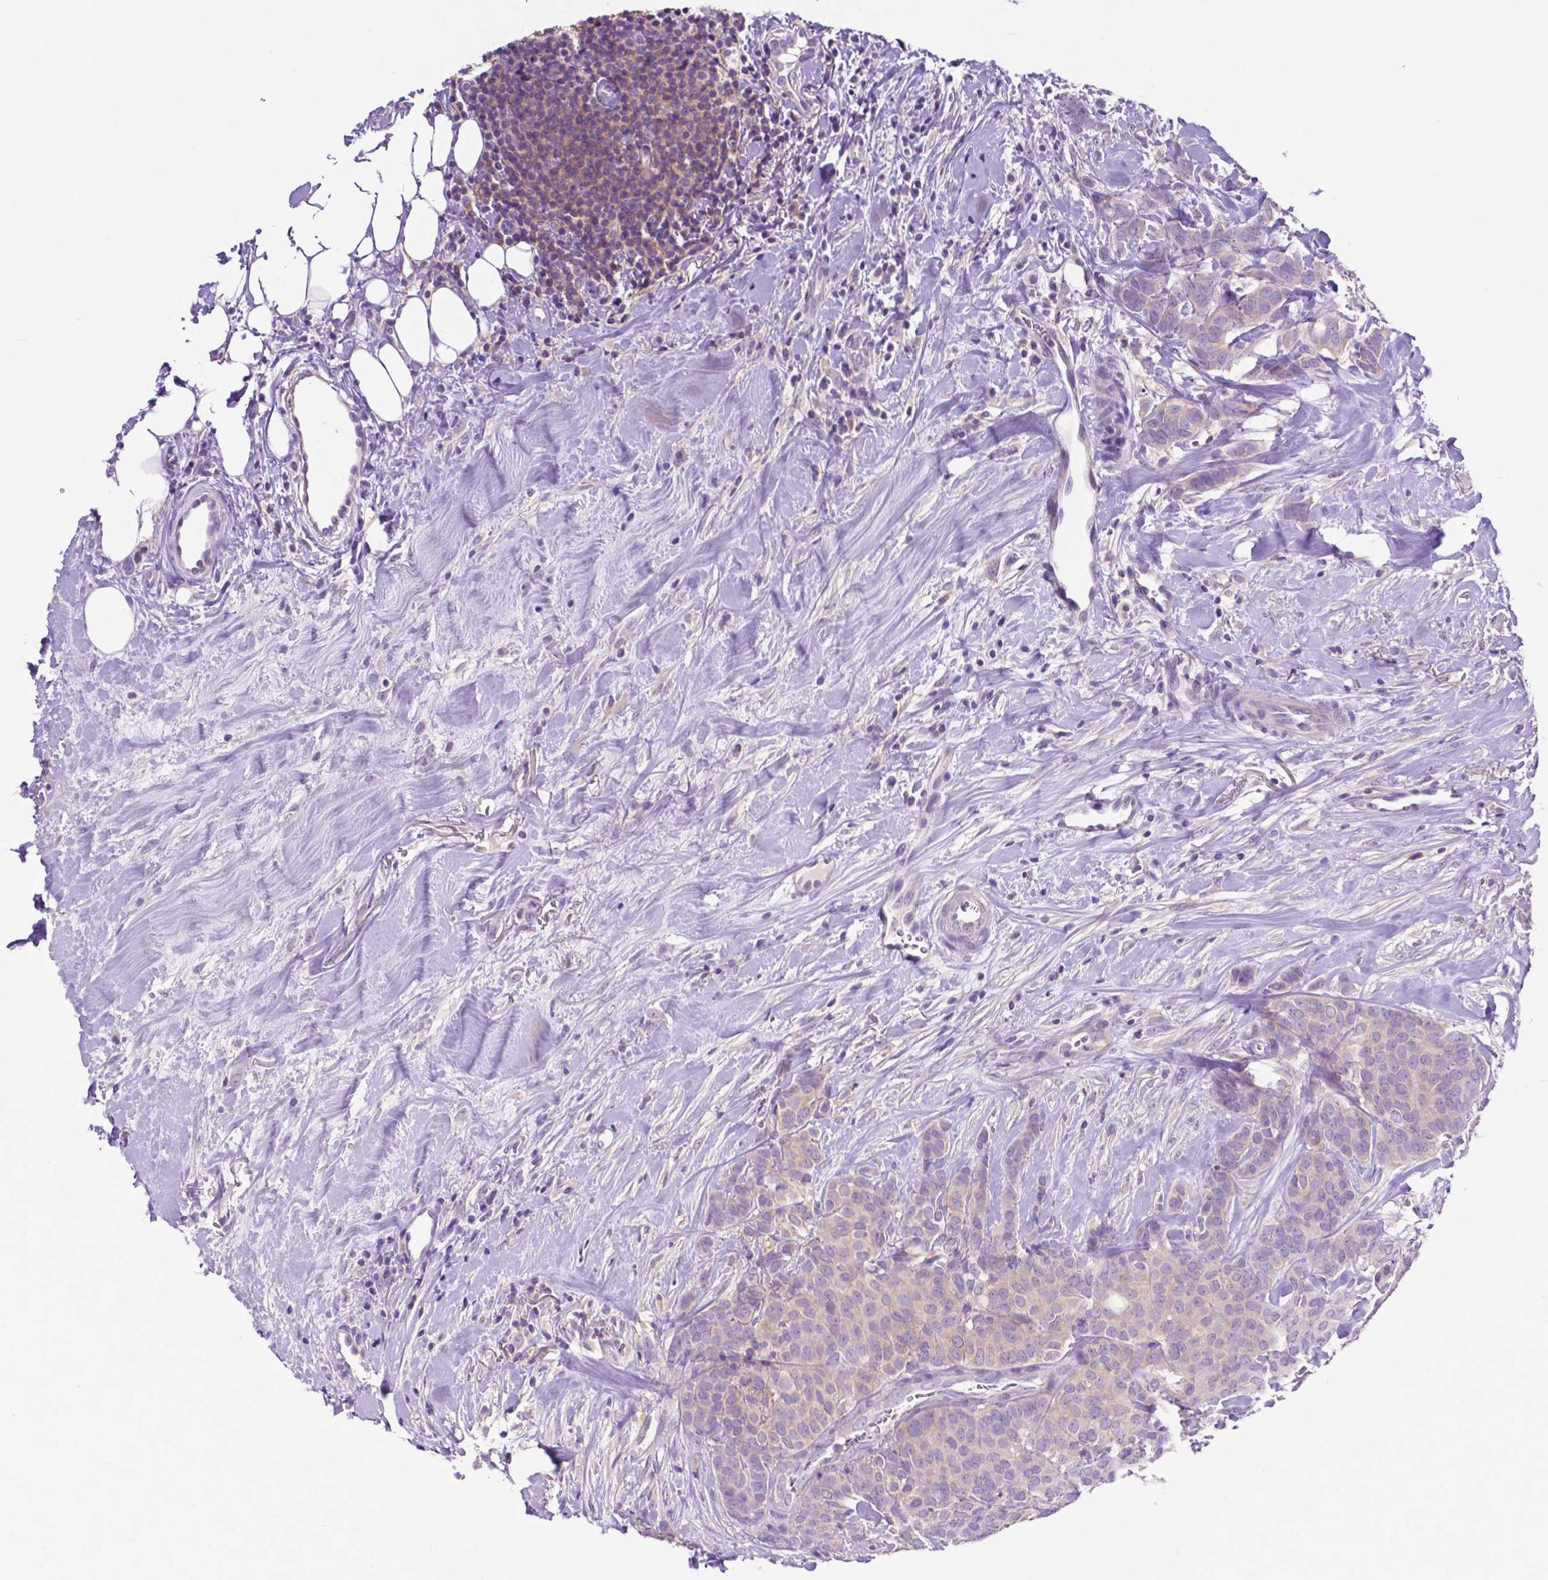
{"staining": {"intensity": "weak", "quantity": "<25%", "location": "cytoplasmic/membranous"}, "tissue": "breast cancer", "cell_type": "Tumor cells", "image_type": "cancer", "snomed": [{"axis": "morphology", "description": "Duct carcinoma"}, {"axis": "topography", "description": "Breast"}], "caption": "A histopathology image of human breast cancer (intraductal carcinoma) is negative for staining in tumor cells.", "gene": "PRPS2", "patient": {"sex": "female", "age": 84}}